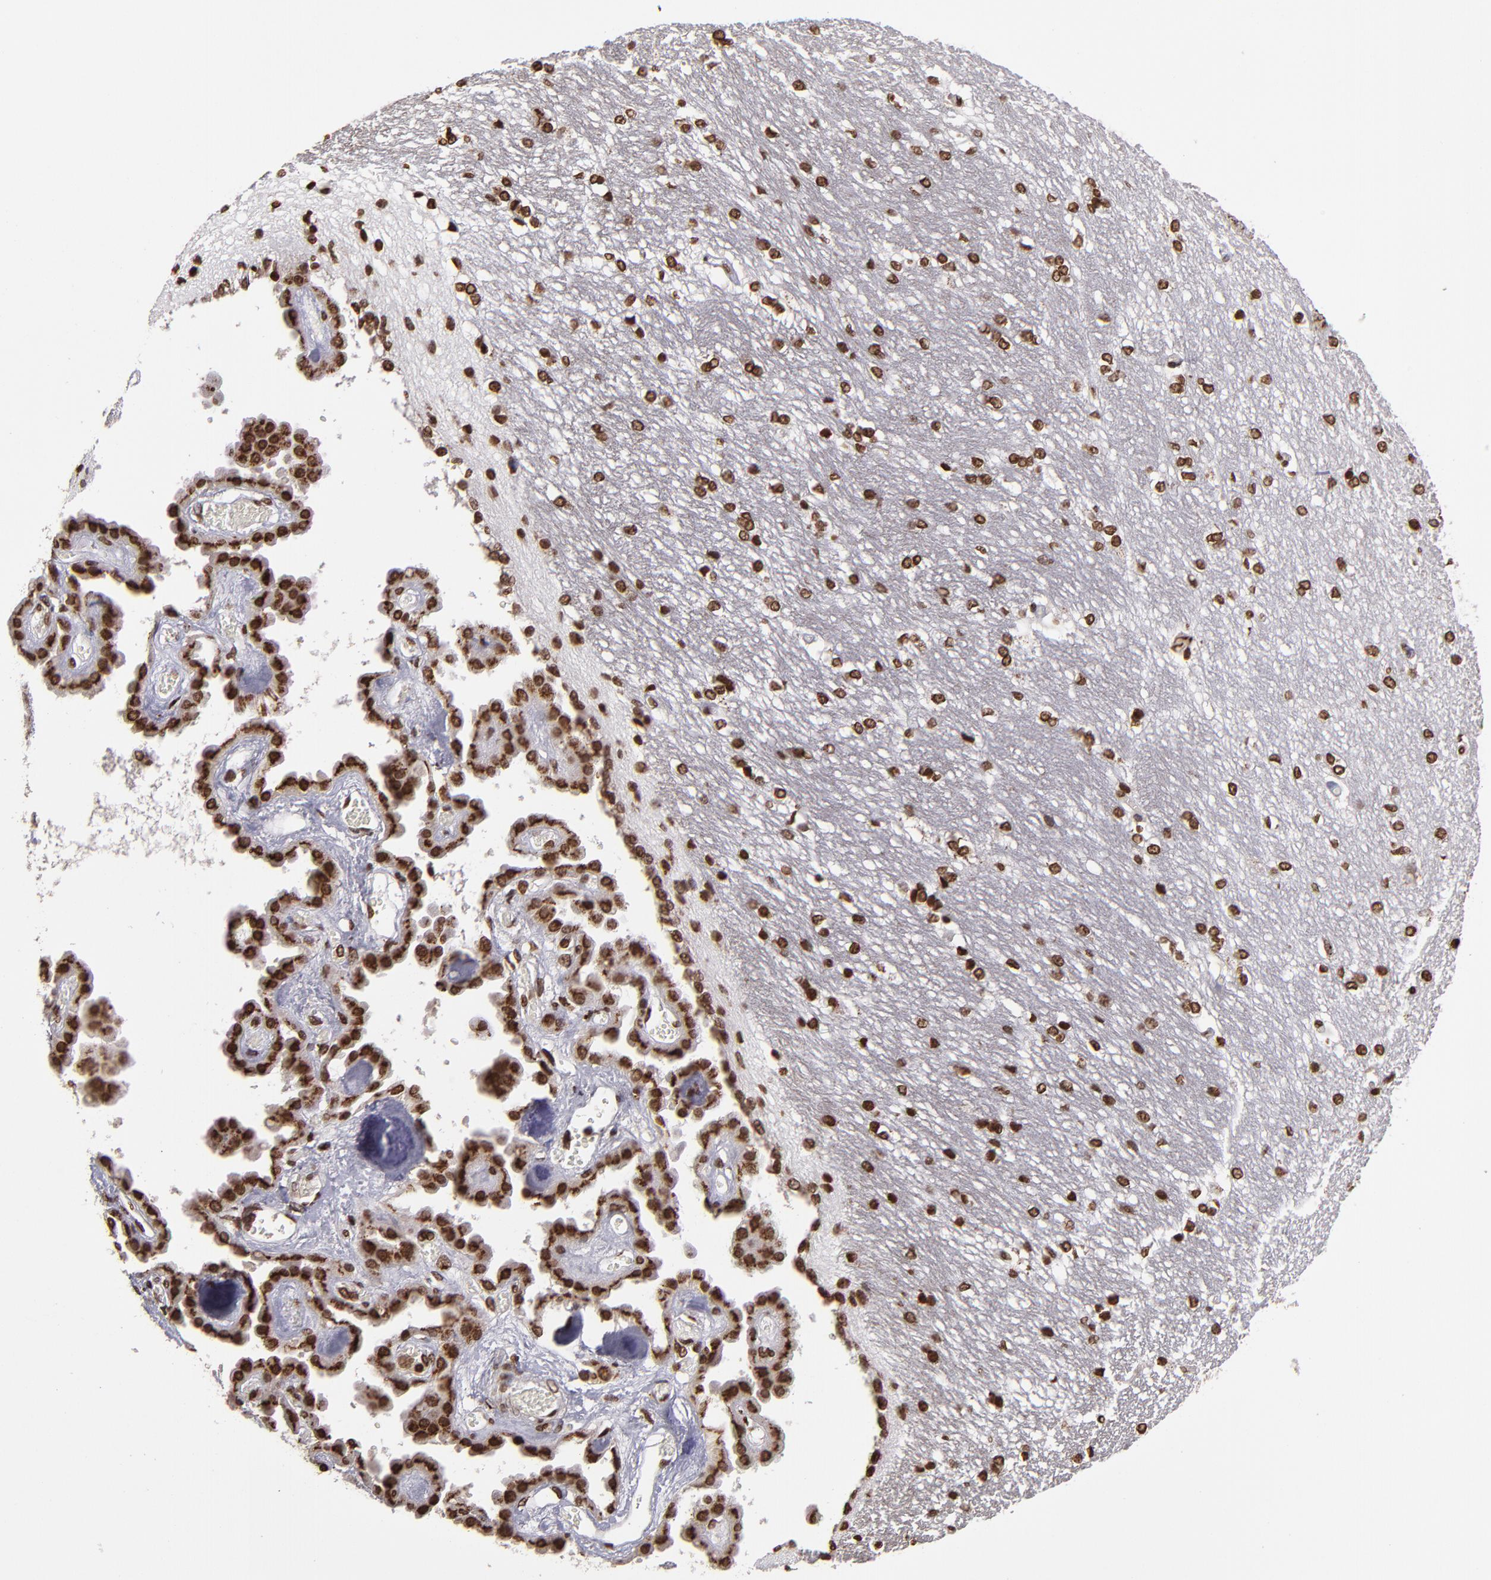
{"staining": {"intensity": "moderate", "quantity": ">75%", "location": "nuclear"}, "tissue": "hippocampus", "cell_type": "Glial cells", "image_type": "normal", "snomed": [{"axis": "morphology", "description": "Normal tissue, NOS"}, {"axis": "topography", "description": "Hippocampus"}], "caption": "About >75% of glial cells in unremarkable hippocampus exhibit moderate nuclear protein staining as visualized by brown immunohistochemical staining.", "gene": "CSDC2", "patient": {"sex": "female", "age": 19}}